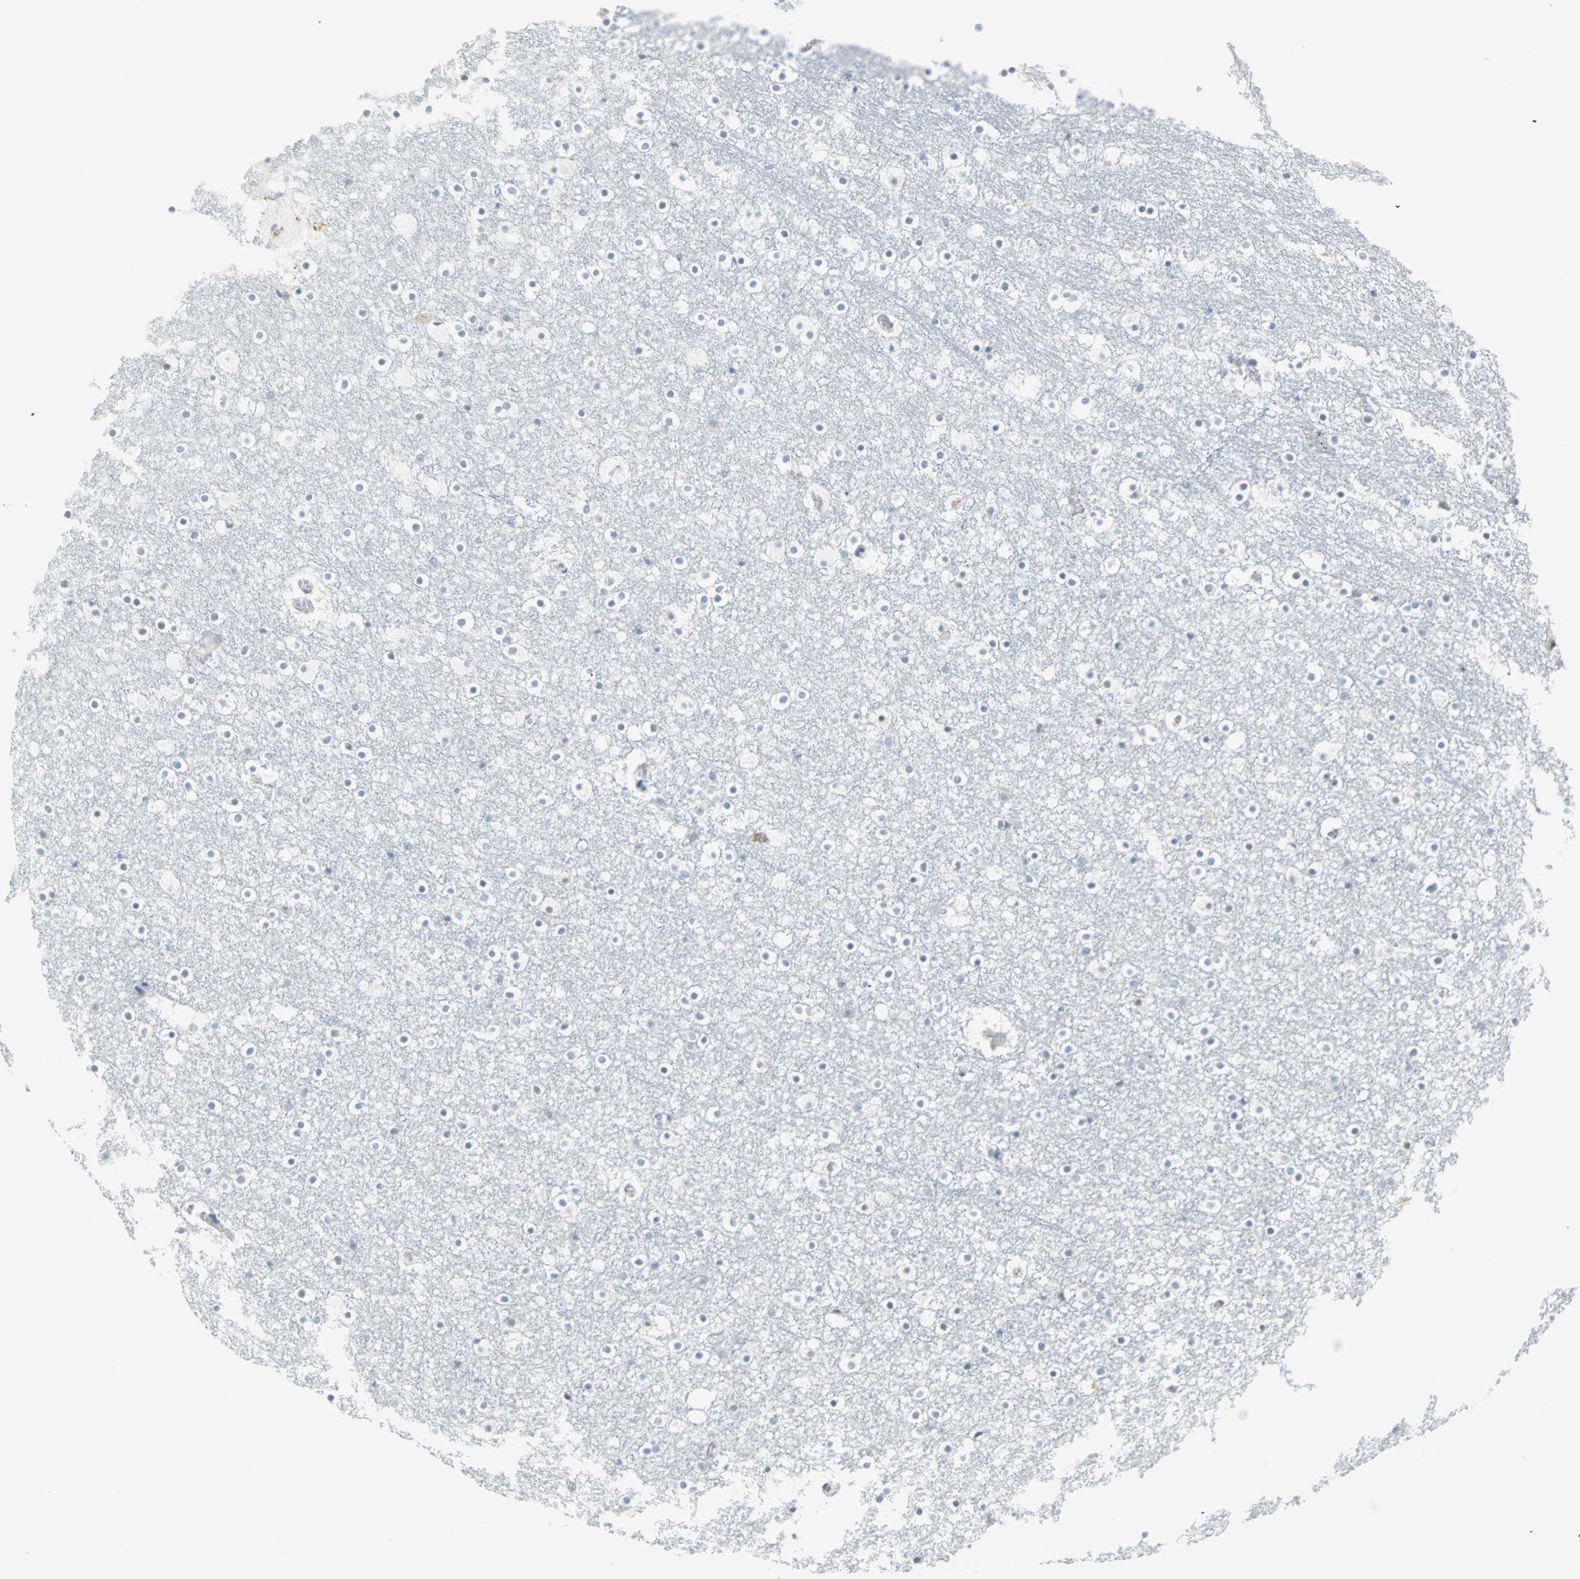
{"staining": {"intensity": "weak", "quantity": "<25%", "location": "nuclear"}, "tissue": "caudate", "cell_type": "Glial cells", "image_type": "normal", "snomed": [{"axis": "morphology", "description": "Normal tissue, NOS"}, {"axis": "topography", "description": "Lateral ventricle wall"}], "caption": "Glial cells show no significant protein positivity in benign caudate. (Stains: DAB IHC with hematoxylin counter stain, Microscopy: brightfield microscopy at high magnification).", "gene": "SMAD3", "patient": {"sex": "male", "age": 45}}